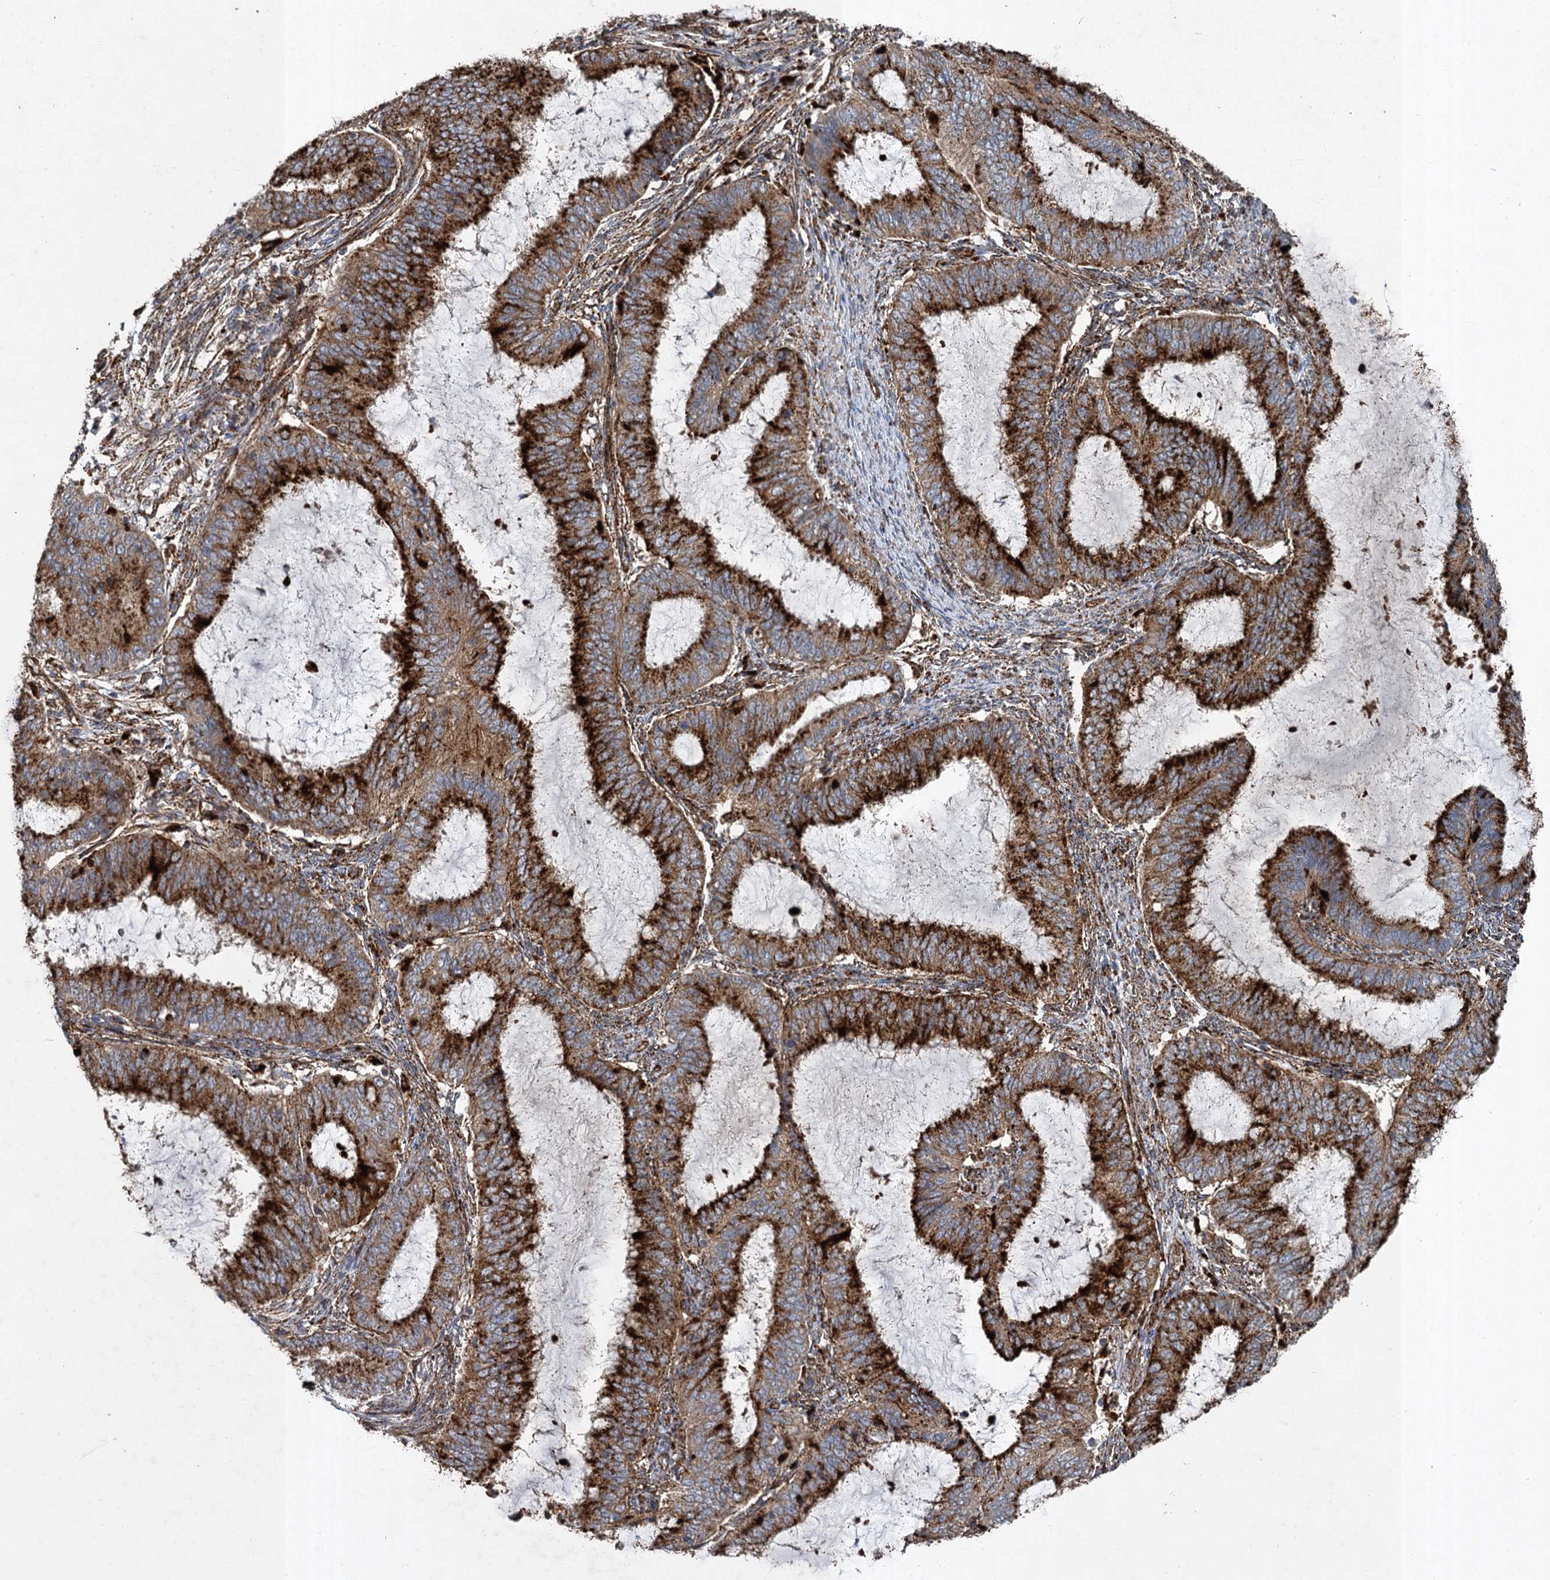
{"staining": {"intensity": "strong", "quantity": ">75%", "location": "cytoplasmic/membranous"}, "tissue": "endometrial cancer", "cell_type": "Tumor cells", "image_type": "cancer", "snomed": [{"axis": "morphology", "description": "Adenocarcinoma, NOS"}, {"axis": "topography", "description": "Endometrium"}], "caption": "An immunohistochemistry photomicrograph of neoplastic tissue is shown. Protein staining in brown highlights strong cytoplasmic/membranous positivity in adenocarcinoma (endometrial) within tumor cells. The staining was performed using DAB to visualize the protein expression in brown, while the nuclei were stained in blue with hematoxylin (Magnification: 20x).", "gene": "GBA1", "patient": {"sex": "female", "age": 51}}